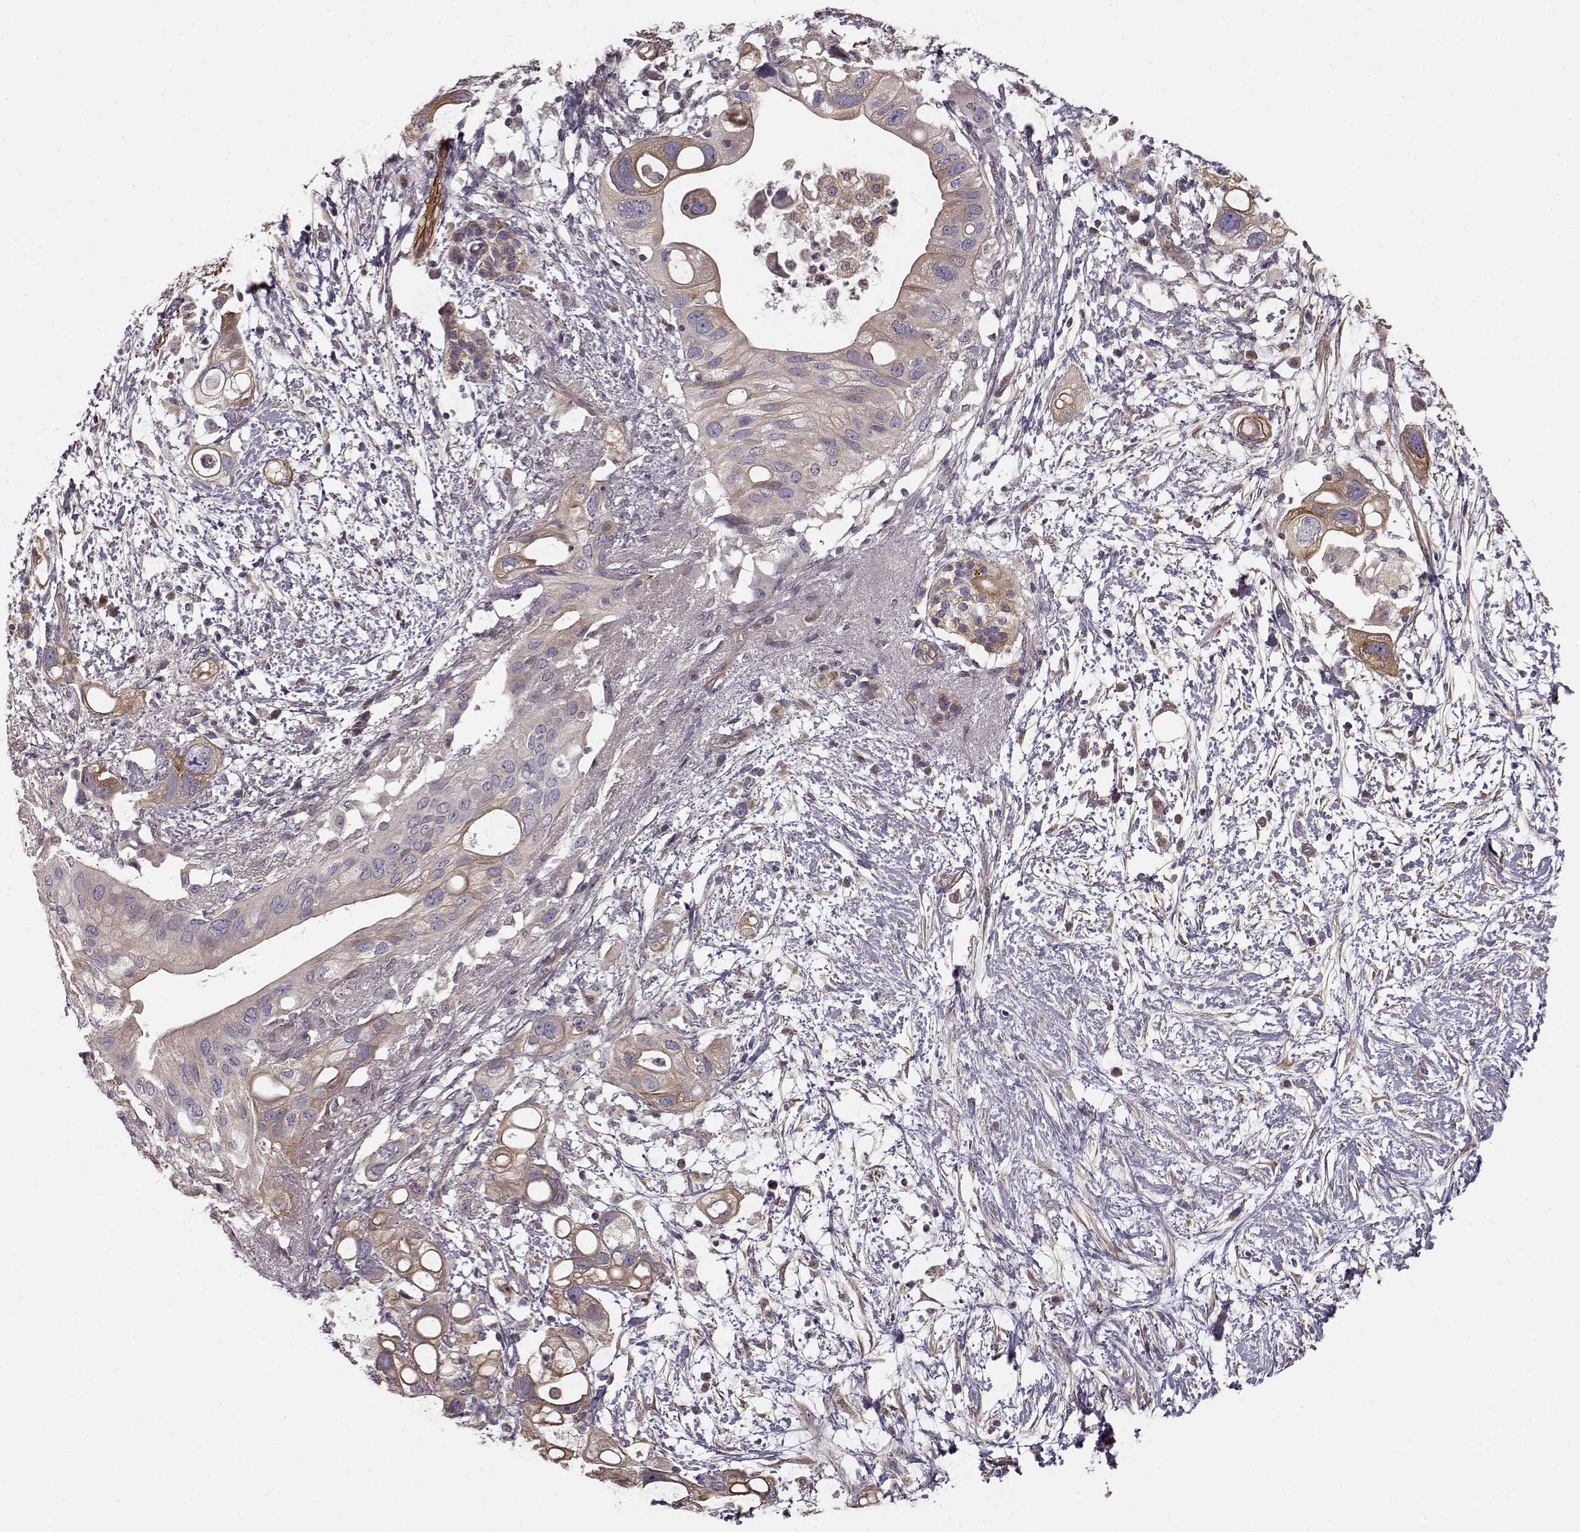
{"staining": {"intensity": "weak", "quantity": ">75%", "location": "cytoplasmic/membranous"}, "tissue": "pancreatic cancer", "cell_type": "Tumor cells", "image_type": "cancer", "snomed": [{"axis": "morphology", "description": "Adenocarcinoma, NOS"}, {"axis": "topography", "description": "Pancreas"}], "caption": "A histopathology image of adenocarcinoma (pancreatic) stained for a protein exhibits weak cytoplasmic/membranous brown staining in tumor cells. (IHC, brightfield microscopy, high magnification).", "gene": "MTR", "patient": {"sex": "female", "age": 72}}